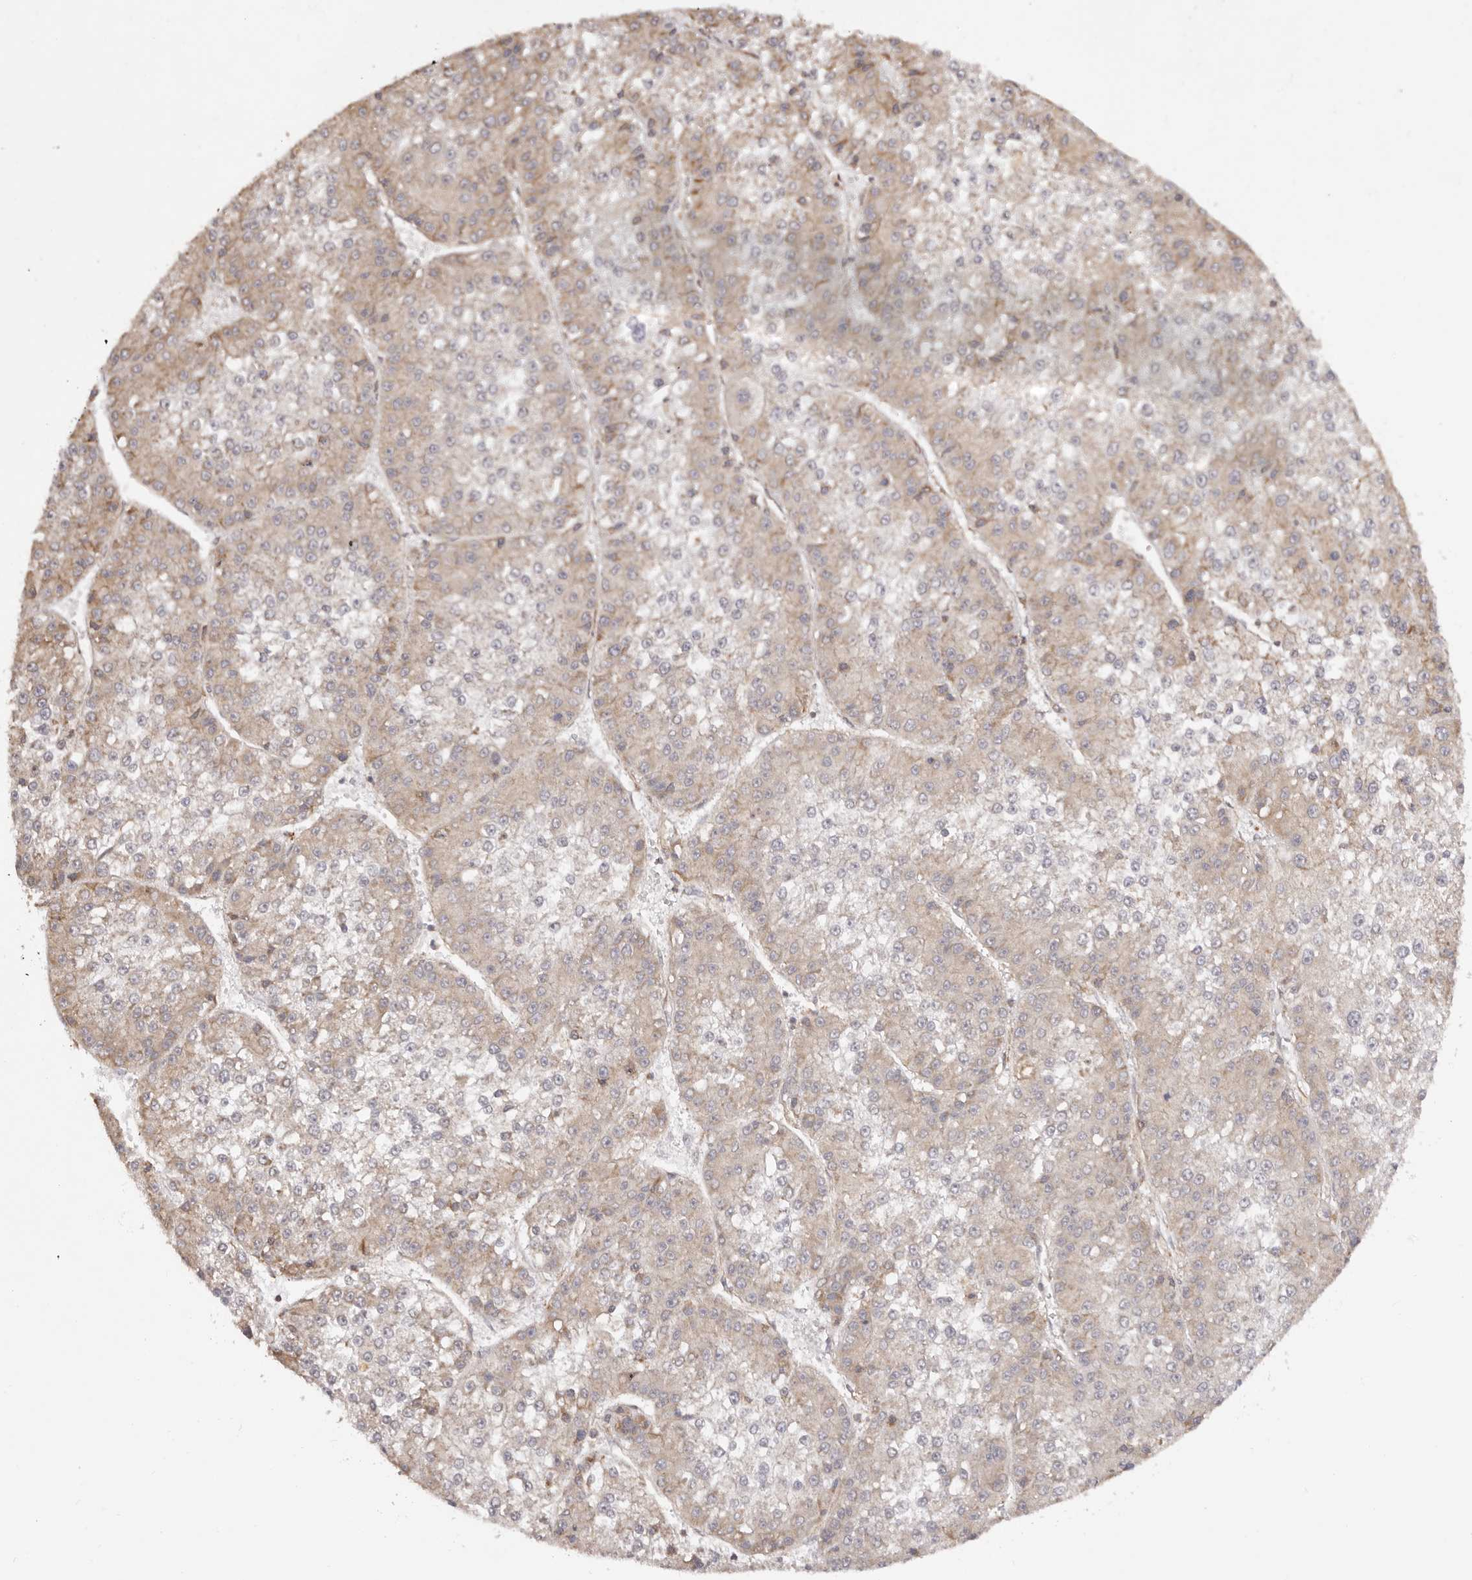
{"staining": {"intensity": "weak", "quantity": "25%-75%", "location": "cytoplasmic/membranous"}, "tissue": "liver cancer", "cell_type": "Tumor cells", "image_type": "cancer", "snomed": [{"axis": "morphology", "description": "Carcinoma, Hepatocellular, NOS"}, {"axis": "topography", "description": "Liver"}], "caption": "Liver hepatocellular carcinoma stained with DAB immunohistochemistry displays low levels of weak cytoplasmic/membranous staining in about 25%-75% of tumor cells.", "gene": "RPS6", "patient": {"sex": "female", "age": 73}}